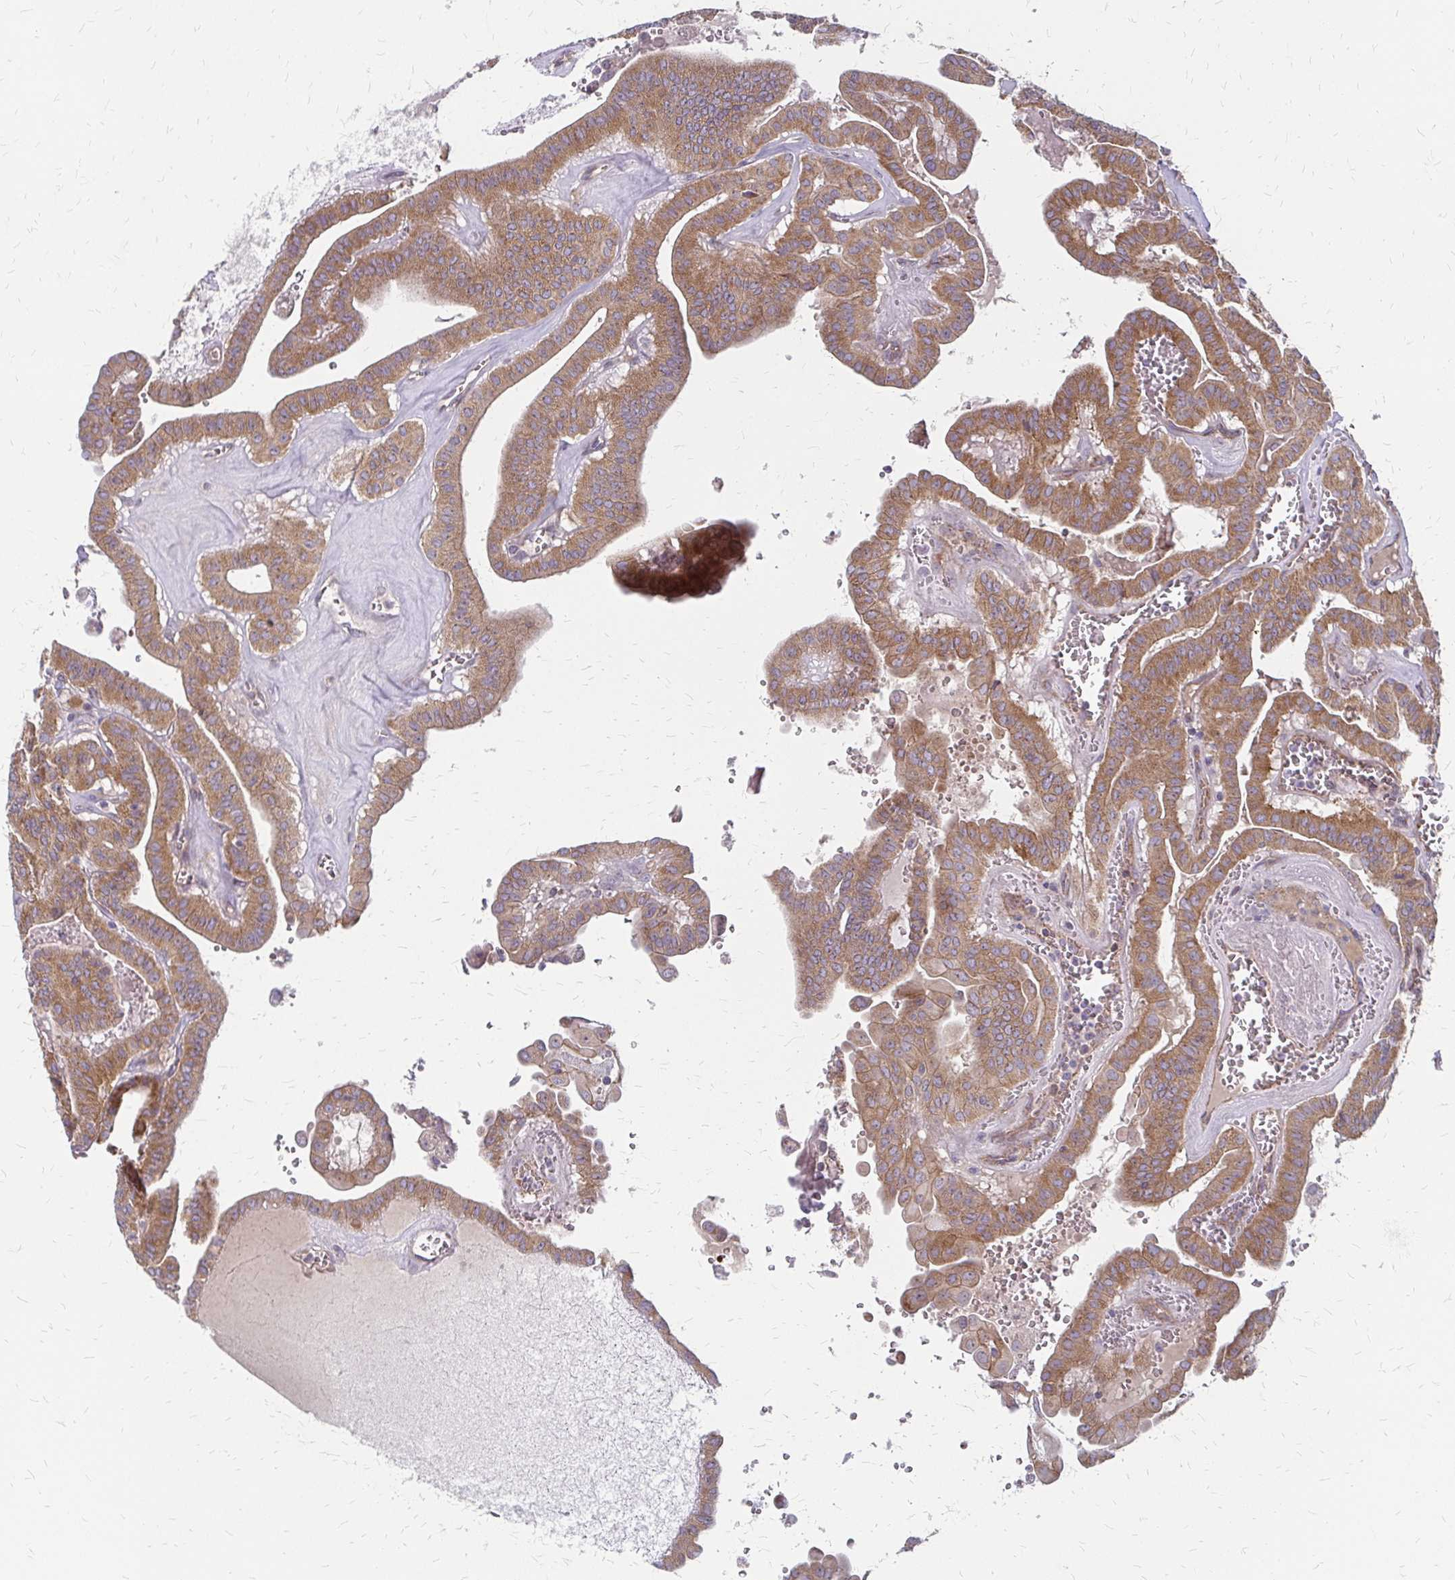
{"staining": {"intensity": "moderate", "quantity": ">75%", "location": "cytoplasmic/membranous"}, "tissue": "thyroid cancer", "cell_type": "Tumor cells", "image_type": "cancer", "snomed": [{"axis": "morphology", "description": "Papillary adenocarcinoma, NOS"}, {"axis": "topography", "description": "Thyroid gland"}], "caption": "This micrograph exhibits immunohistochemistry (IHC) staining of thyroid cancer, with medium moderate cytoplasmic/membranous positivity in about >75% of tumor cells.", "gene": "ZNF383", "patient": {"sex": "male", "age": 52}}